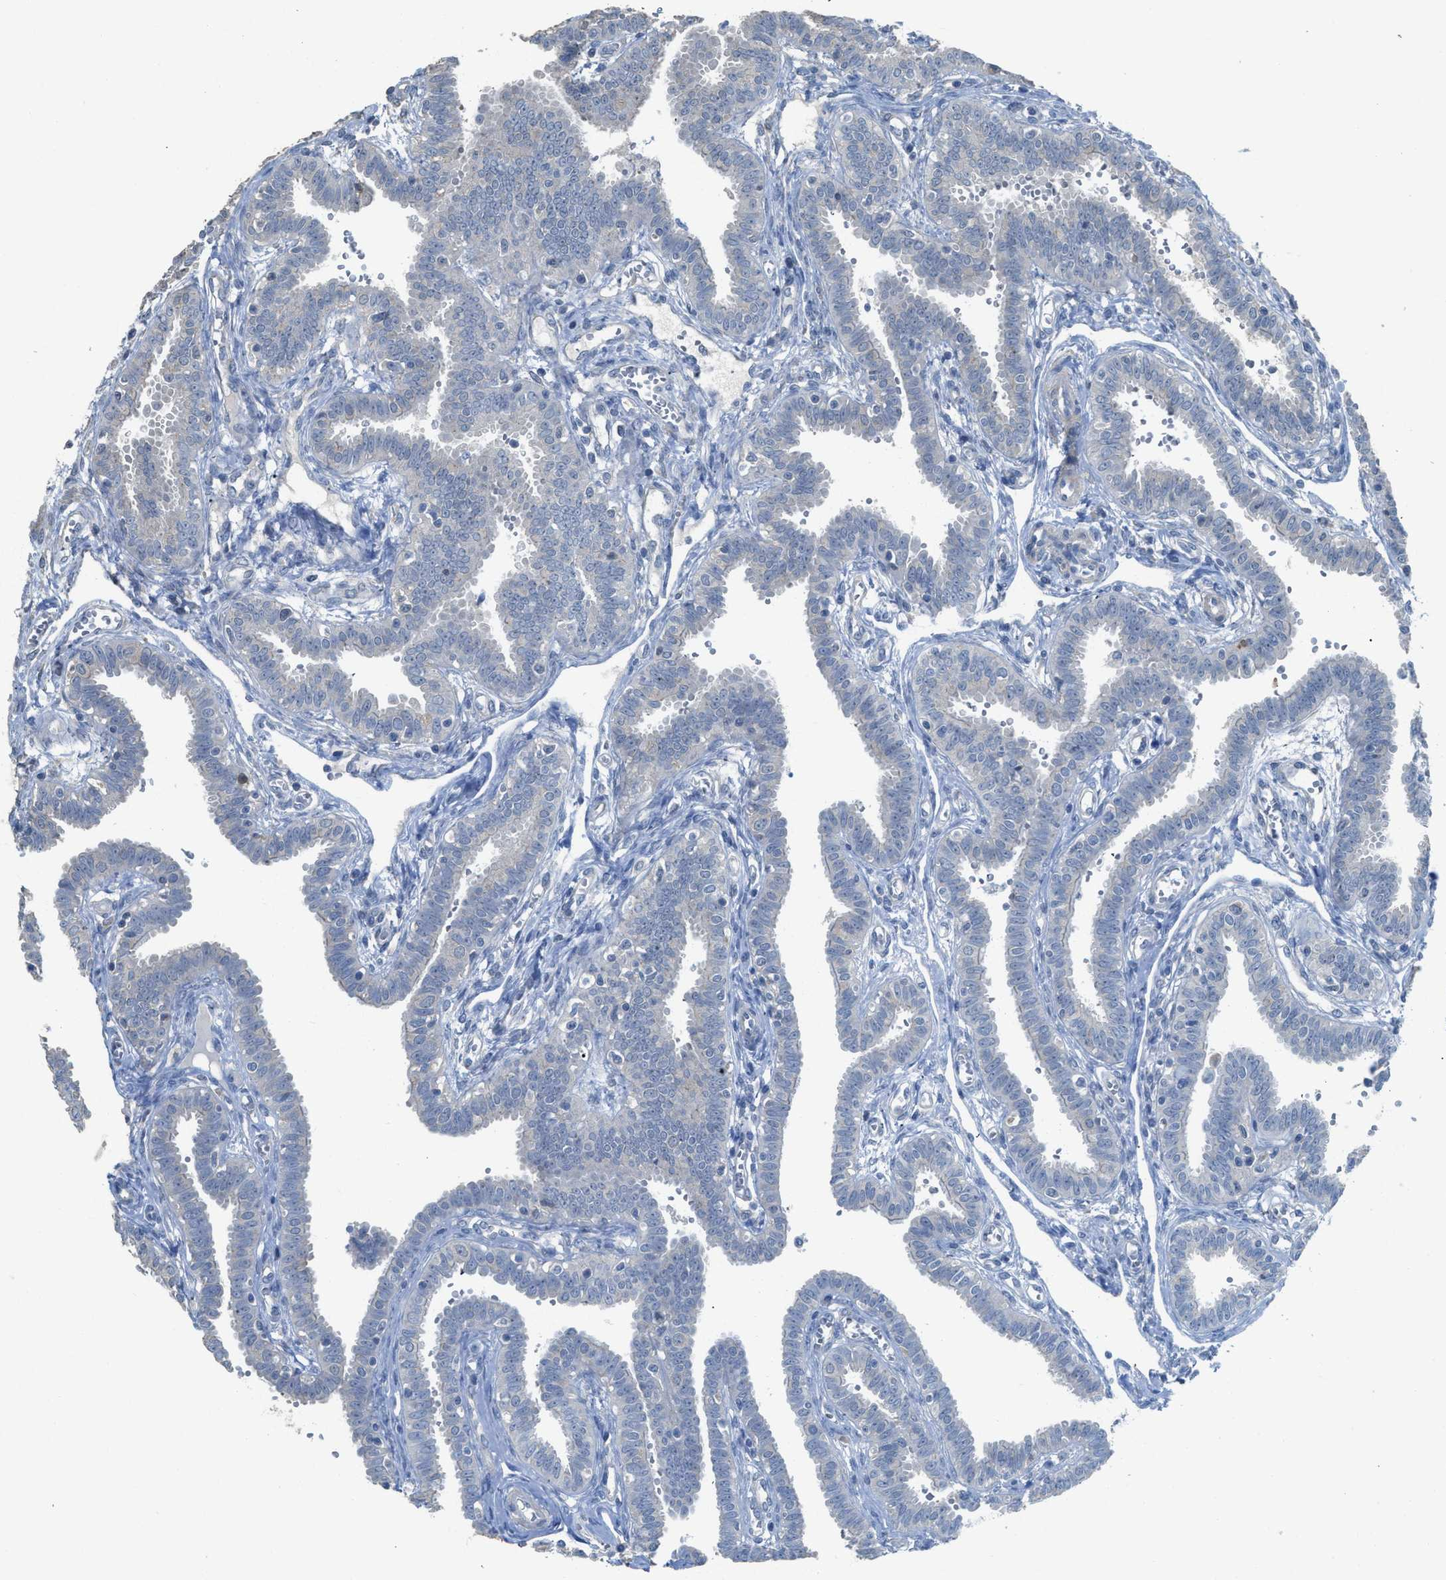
{"staining": {"intensity": "weak", "quantity": "<25%", "location": "cytoplasmic/membranous"}, "tissue": "fallopian tube", "cell_type": "Glandular cells", "image_type": "normal", "snomed": [{"axis": "morphology", "description": "Normal tissue, NOS"}, {"axis": "topography", "description": "Fallopian tube"}], "caption": "Immunohistochemistry micrograph of unremarkable fallopian tube: human fallopian tube stained with DAB displays no significant protein staining in glandular cells. (Immunohistochemistry (ihc), brightfield microscopy, high magnification).", "gene": "TIMD4", "patient": {"sex": "female", "age": 32}}